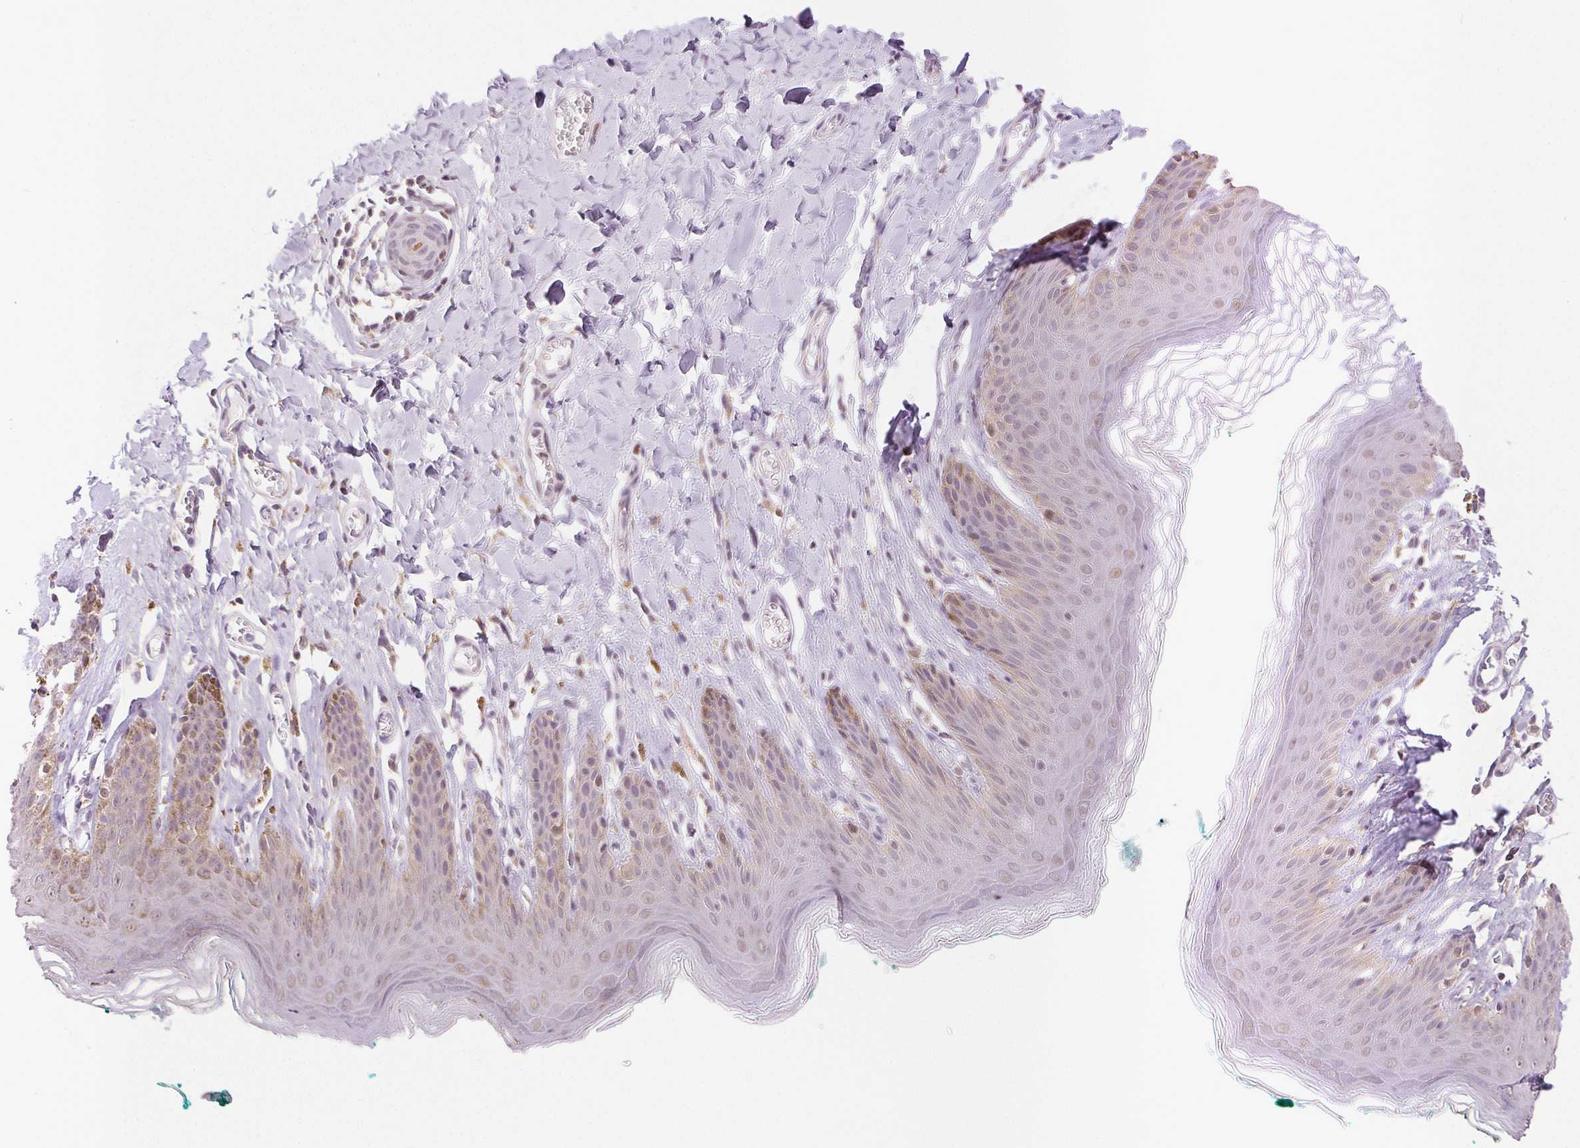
{"staining": {"intensity": "weak", "quantity": "25%-75%", "location": "nuclear"}, "tissue": "skin", "cell_type": "Epidermal cells", "image_type": "normal", "snomed": [{"axis": "morphology", "description": "Normal tissue, NOS"}, {"axis": "topography", "description": "Vulva"}, {"axis": "topography", "description": "Peripheral nerve tissue"}], "caption": "High-power microscopy captured an immunohistochemistry micrograph of unremarkable skin, revealing weak nuclear positivity in approximately 25%-75% of epidermal cells.", "gene": "POU2F2", "patient": {"sex": "female", "age": 66}}